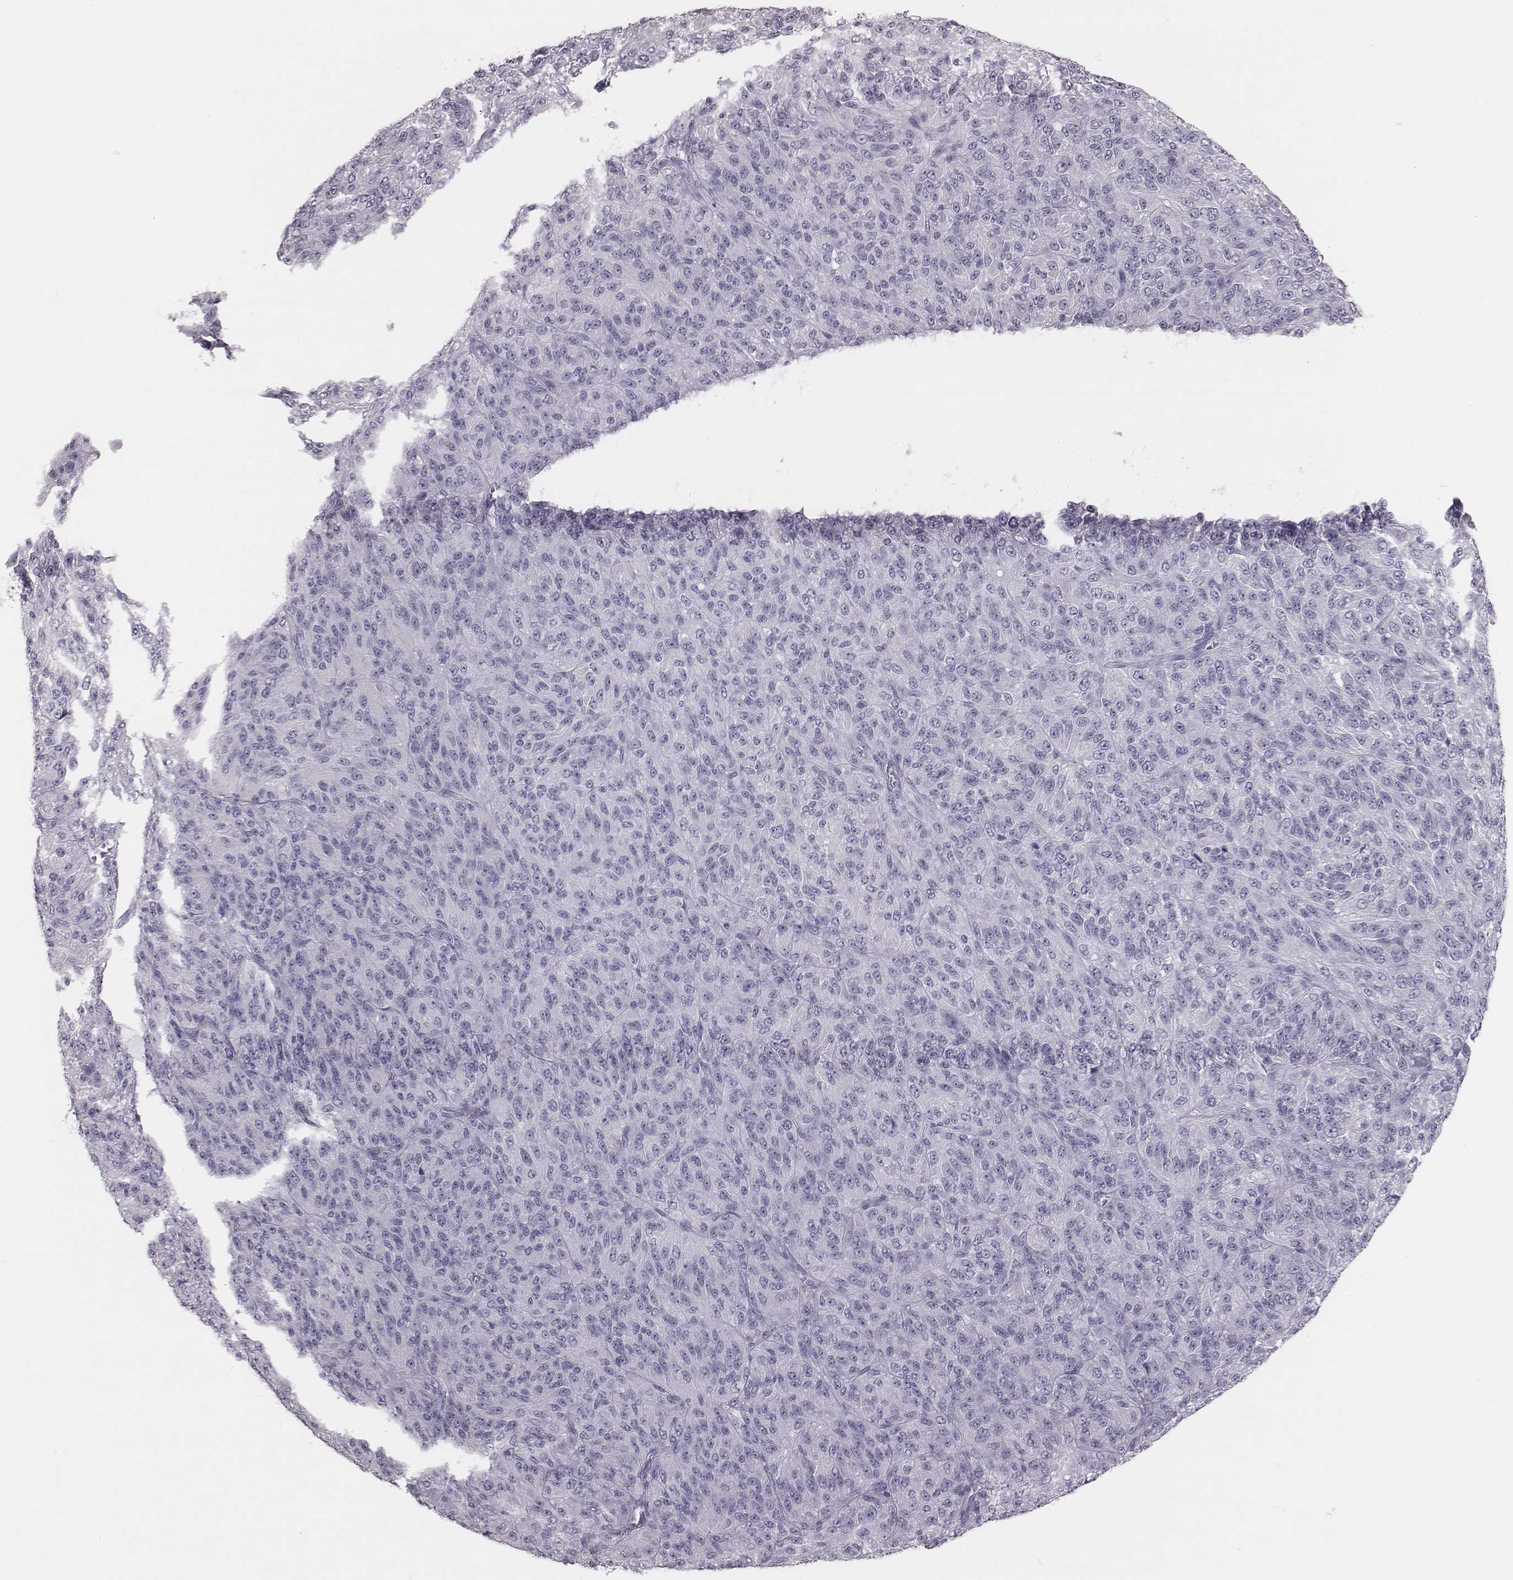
{"staining": {"intensity": "negative", "quantity": "none", "location": "none"}, "tissue": "melanoma", "cell_type": "Tumor cells", "image_type": "cancer", "snomed": [{"axis": "morphology", "description": "Malignant melanoma, Metastatic site"}, {"axis": "topography", "description": "Brain"}], "caption": "Micrograph shows no significant protein staining in tumor cells of malignant melanoma (metastatic site).", "gene": "C6orf58", "patient": {"sex": "female", "age": 56}}